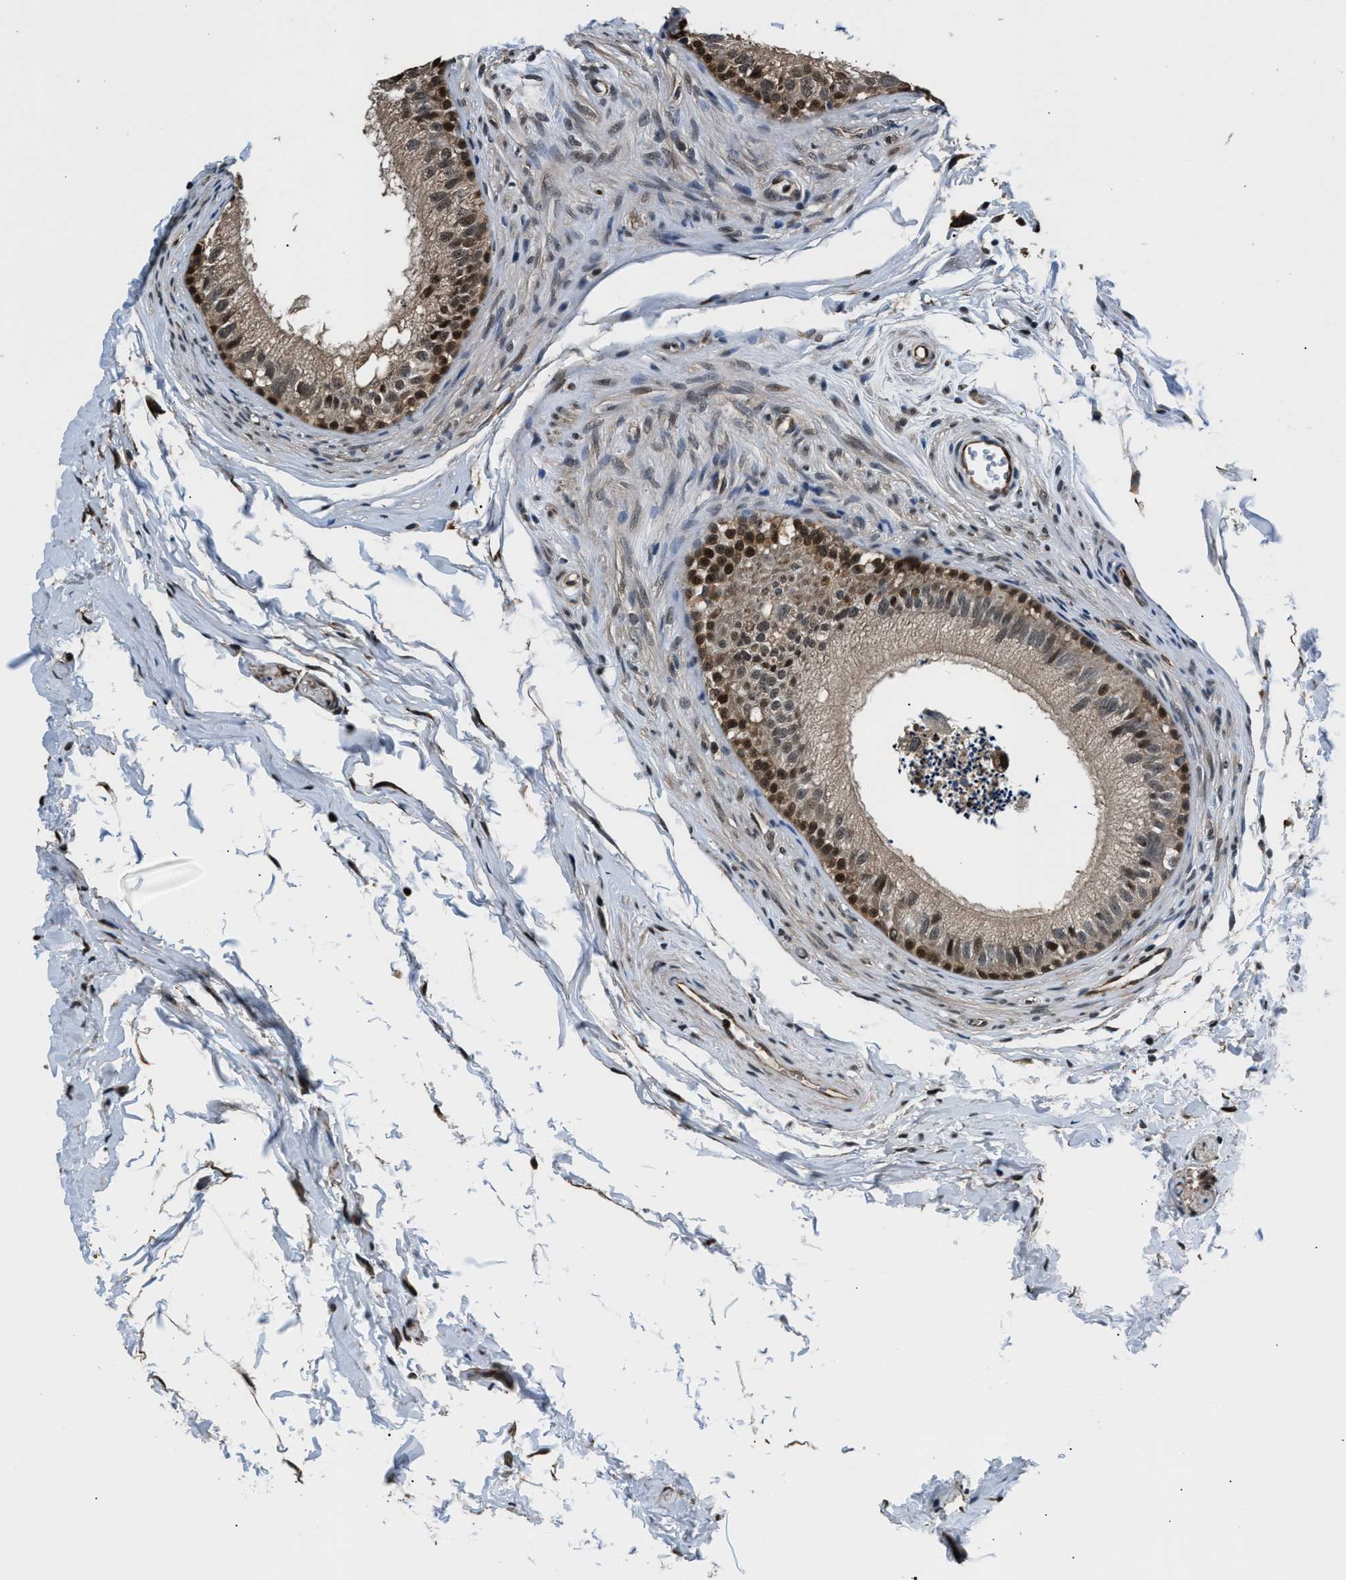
{"staining": {"intensity": "moderate", "quantity": "25%-75%", "location": "cytoplasmic/membranous,nuclear"}, "tissue": "epididymis", "cell_type": "Glandular cells", "image_type": "normal", "snomed": [{"axis": "morphology", "description": "Normal tissue, NOS"}, {"axis": "topography", "description": "Epididymis"}], "caption": "Approximately 25%-75% of glandular cells in benign human epididymis reveal moderate cytoplasmic/membranous,nuclear protein staining as visualized by brown immunohistochemical staining.", "gene": "RBM33", "patient": {"sex": "male", "age": 56}}